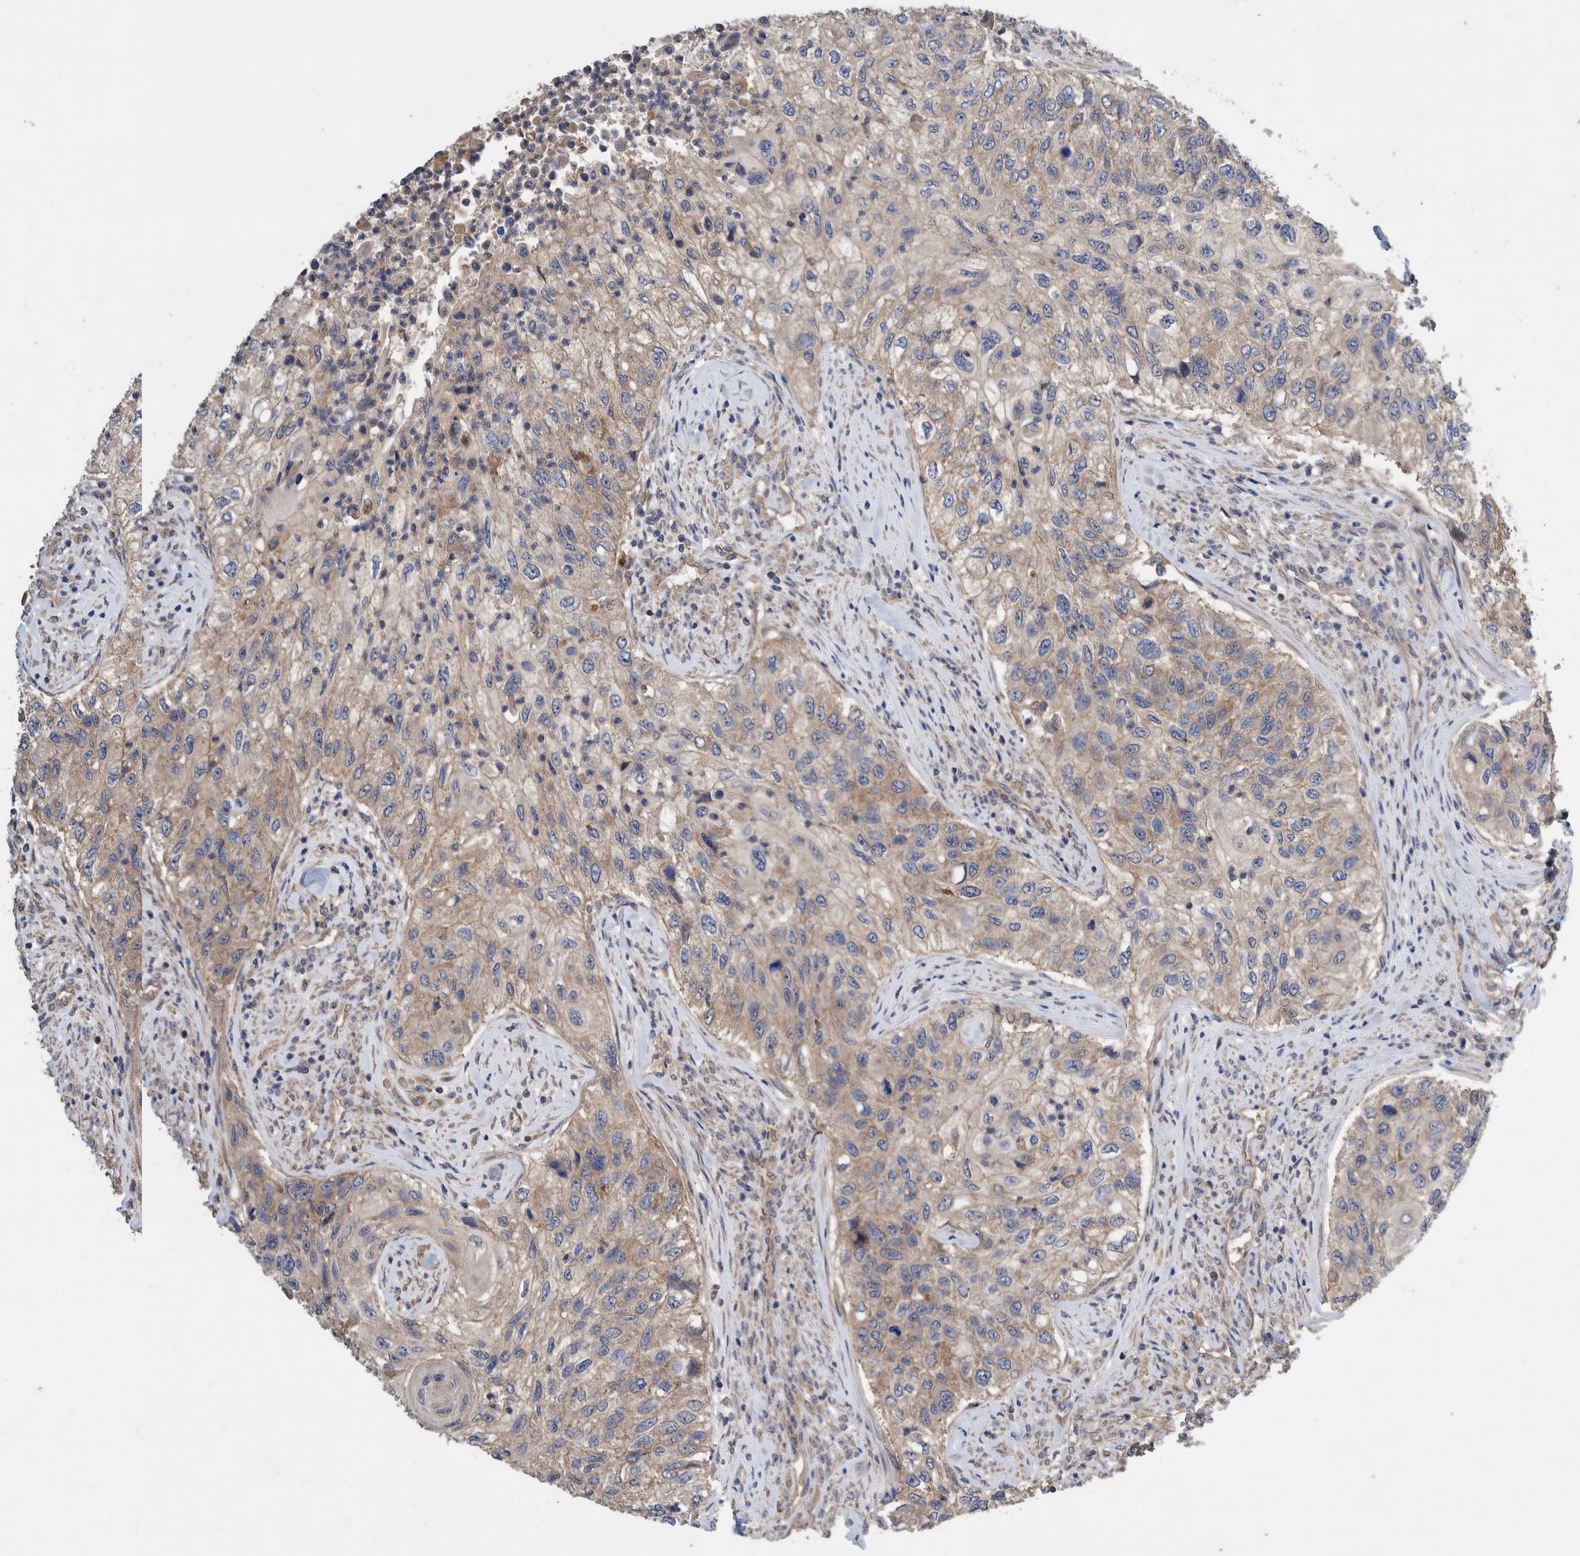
{"staining": {"intensity": "weak", "quantity": ">75%", "location": "cytoplasmic/membranous"}, "tissue": "urothelial cancer", "cell_type": "Tumor cells", "image_type": "cancer", "snomed": [{"axis": "morphology", "description": "Urothelial carcinoma, High grade"}, {"axis": "topography", "description": "Urinary bladder"}], "caption": "Immunohistochemistry of high-grade urothelial carcinoma demonstrates low levels of weak cytoplasmic/membranous staining in approximately >75% of tumor cells. The protein is stained brown, and the nuclei are stained in blue (DAB IHC with brightfield microscopy, high magnification).", "gene": "PIK3R6", "patient": {"sex": "female", "age": 60}}